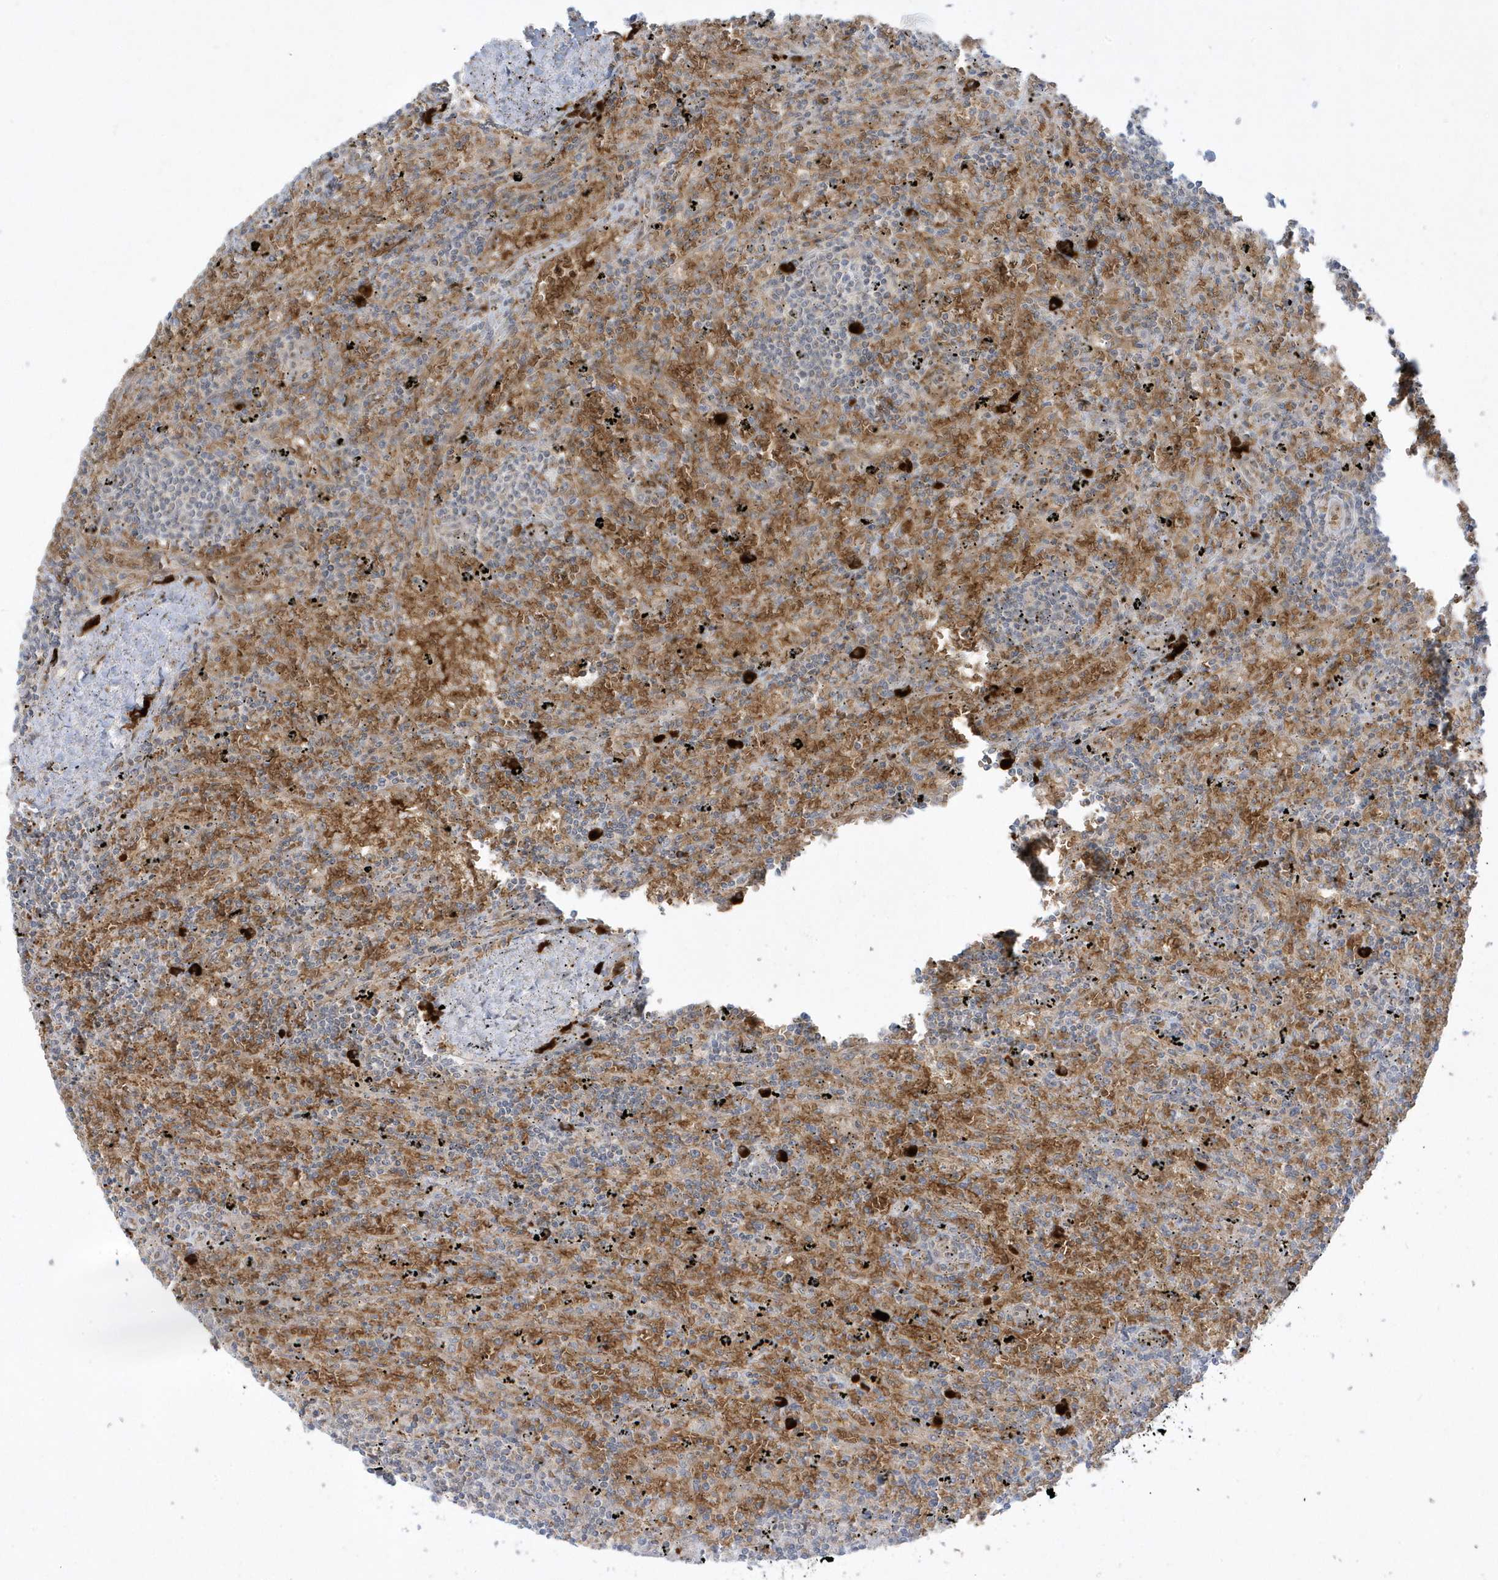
{"staining": {"intensity": "negative", "quantity": "none", "location": "none"}, "tissue": "lymphoma", "cell_type": "Tumor cells", "image_type": "cancer", "snomed": [{"axis": "morphology", "description": "Malignant lymphoma, non-Hodgkin's type, Low grade"}, {"axis": "topography", "description": "Spleen"}], "caption": "Immunohistochemistry (IHC) image of neoplastic tissue: low-grade malignant lymphoma, non-Hodgkin's type stained with DAB (3,3'-diaminobenzidine) demonstrates no significant protein expression in tumor cells.", "gene": "RPP40", "patient": {"sex": "male", "age": 76}}